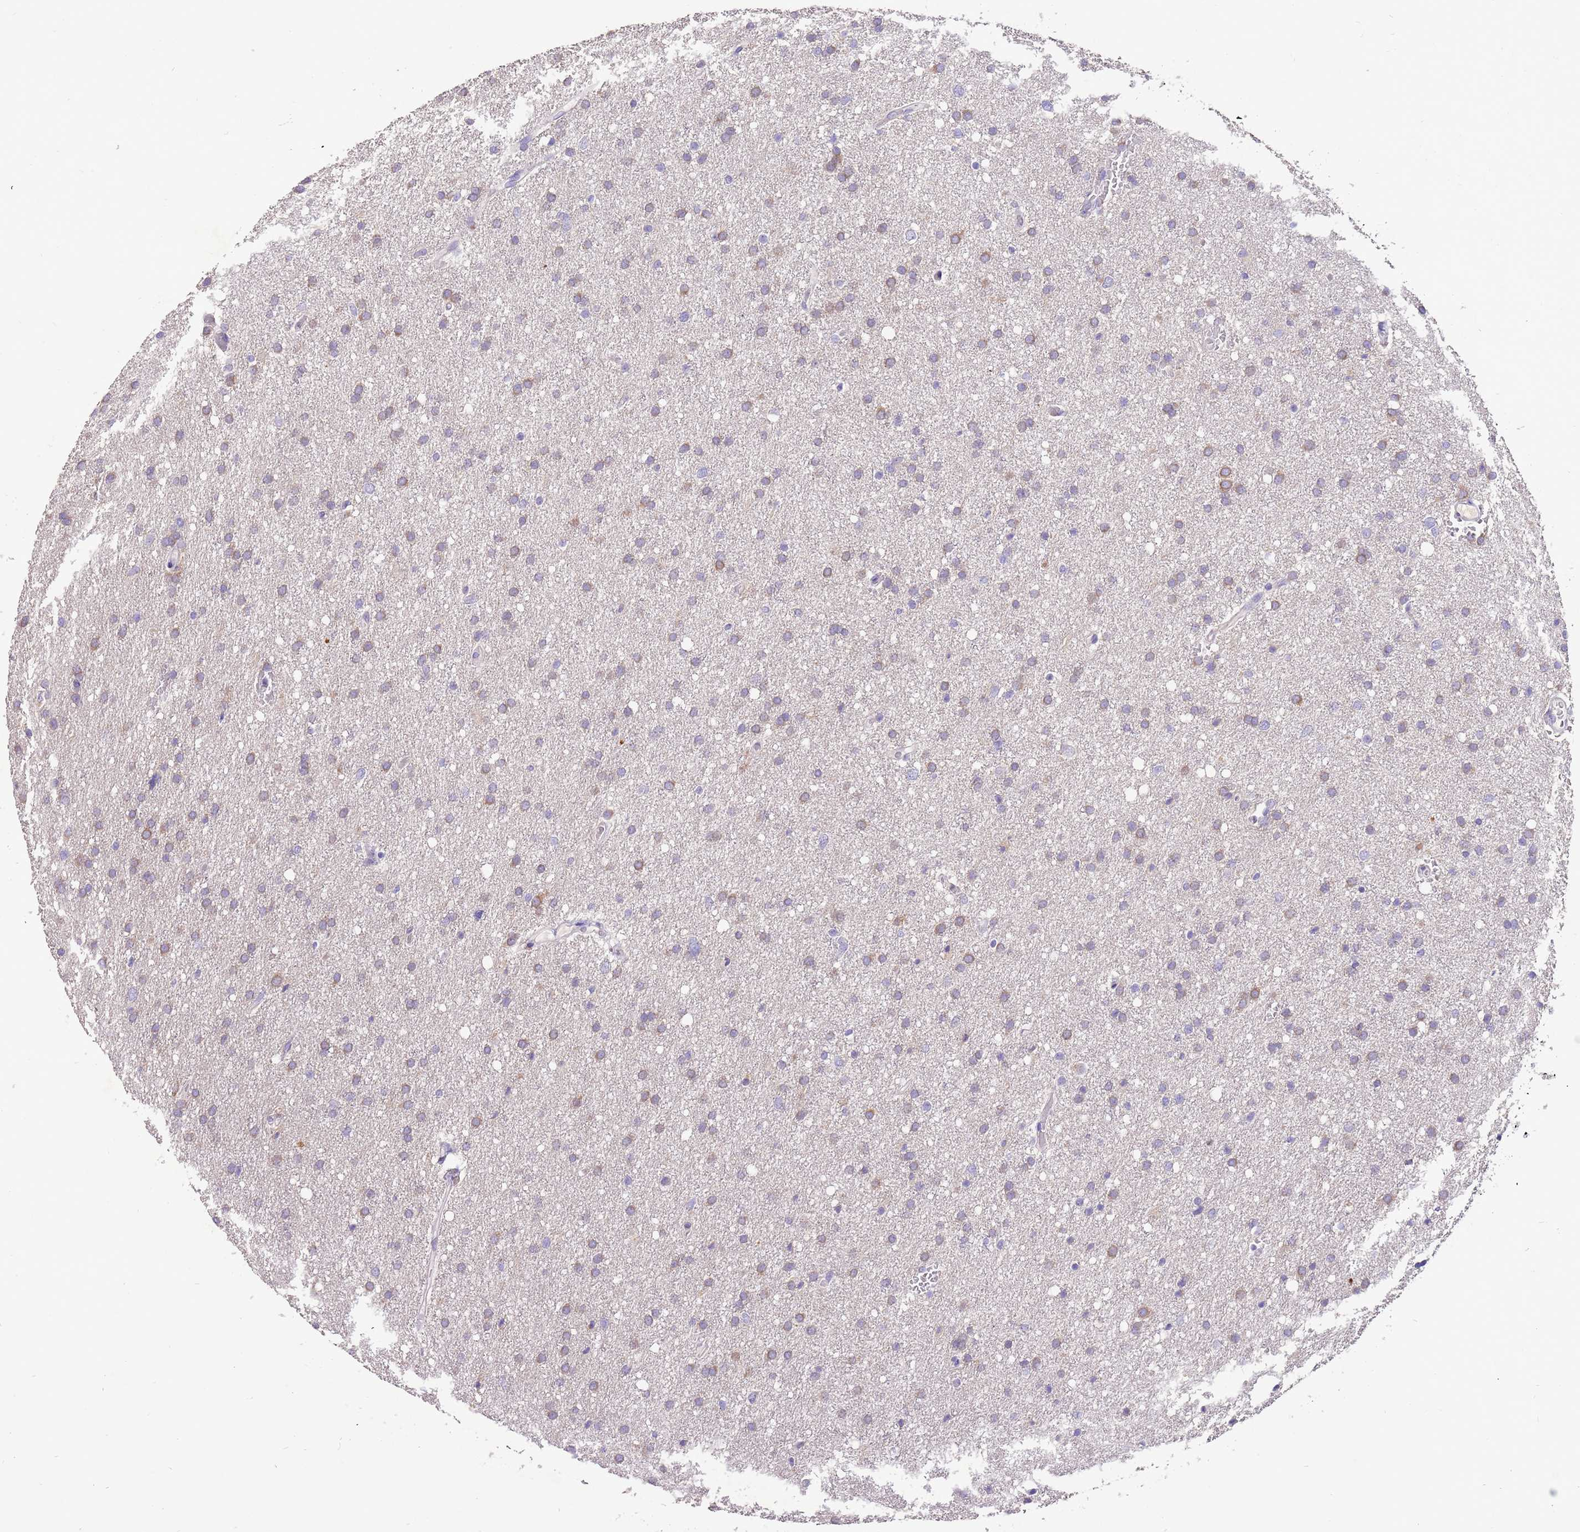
{"staining": {"intensity": "weak", "quantity": "<25%", "location": "cytoplasmic/membranous"}, "tissue": "glioma", "cell_type": "Tumor cells", "image_type": "cancer", "snomed": [{"axis": "morphology", "description": "Glioma, malignant, High grade"}, {"axis": "topography", "description": "Cerebral cortex"}], "caption": "Malignant glioma (high-grade) was stained to show a protein in brown. There is no significant staining in tumor cells.", "gene": "GLCE", "patient": {"sex": "female", "age": 36}}